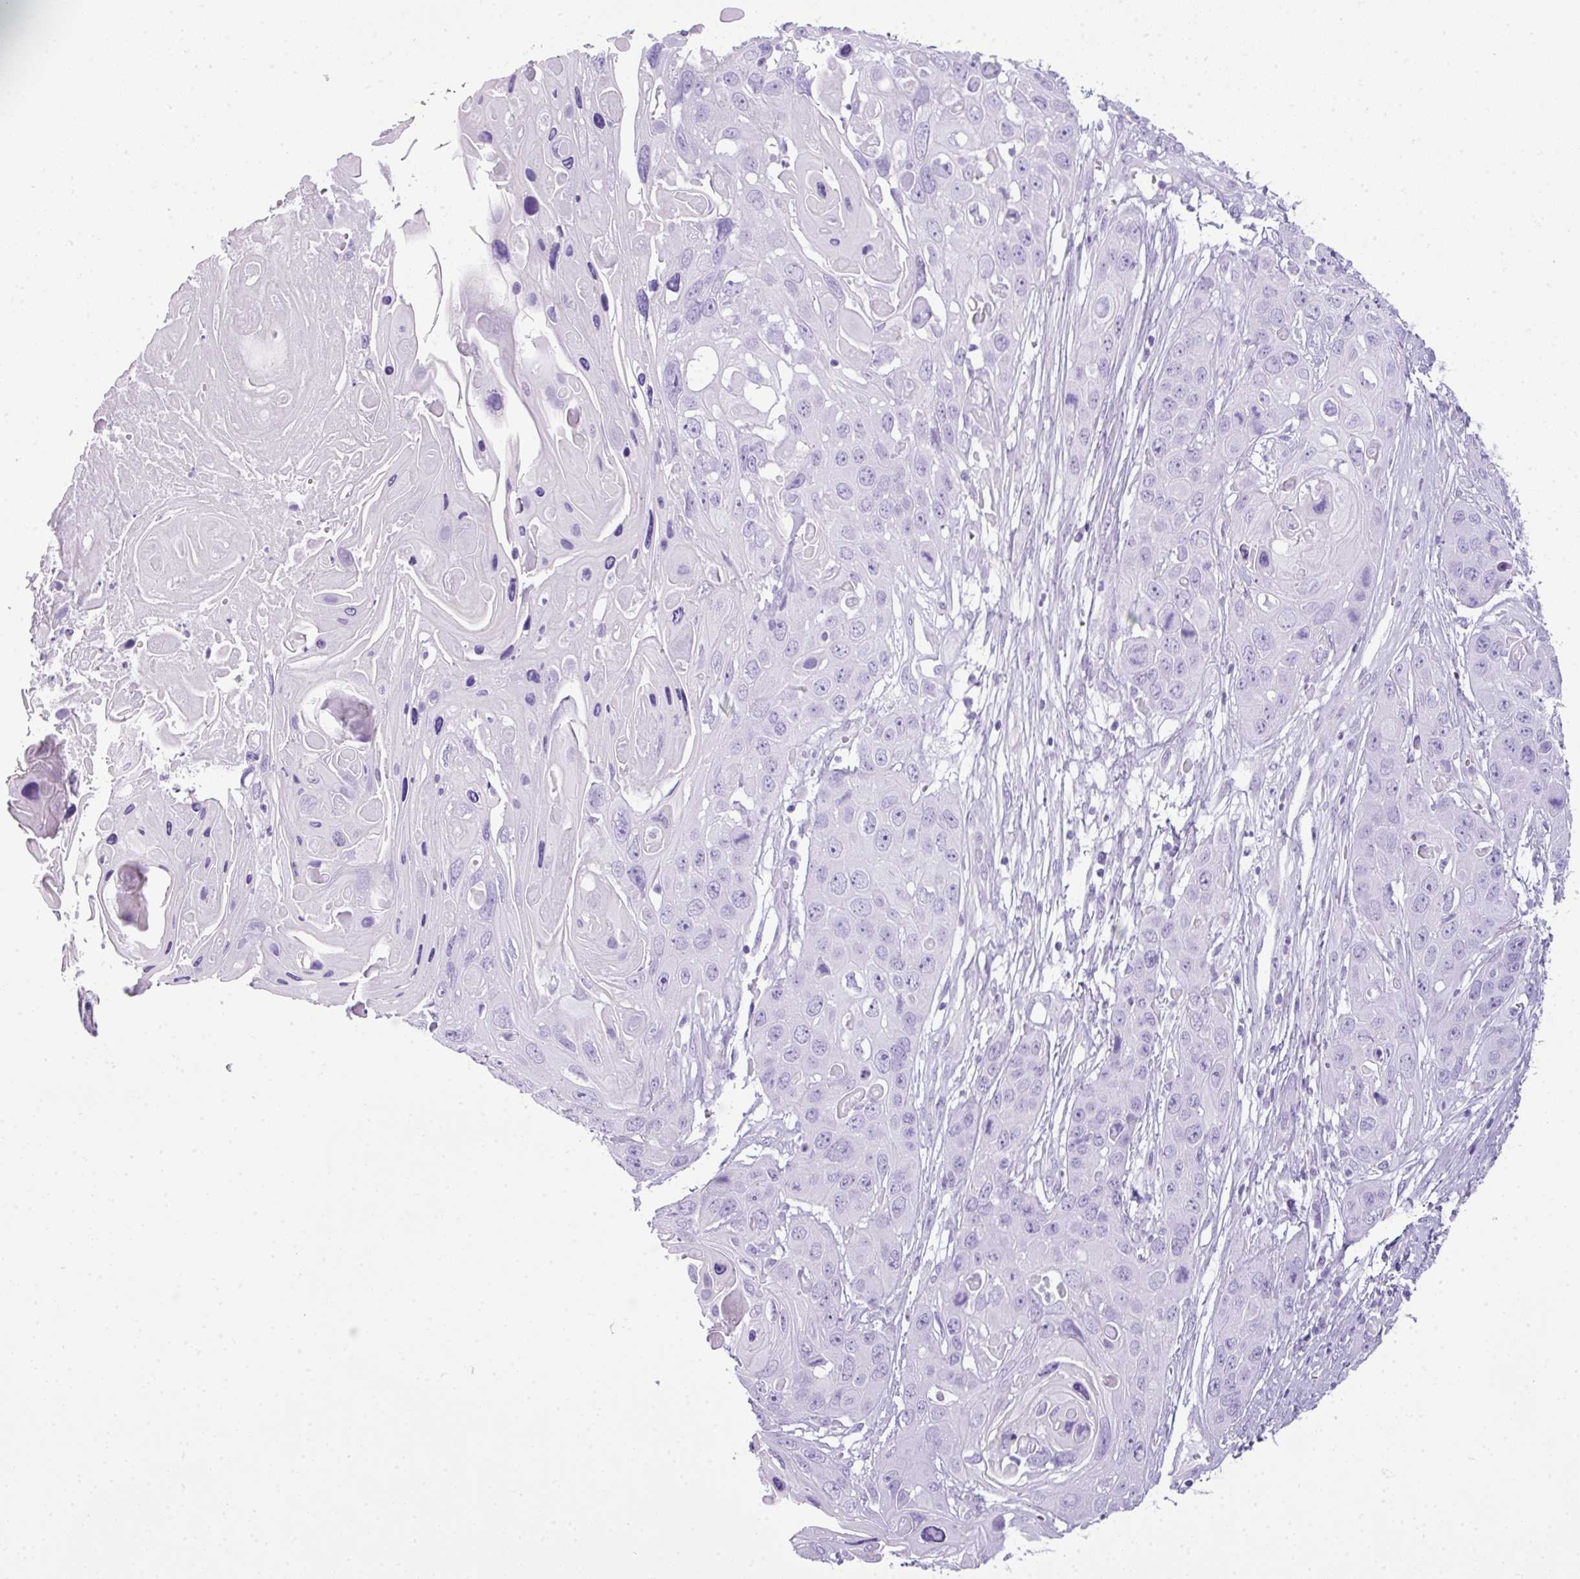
{"staining": {"intensity": "negative", "quantity": "none", "location": "none"}, "tissue": "skin cancer", "cell_type": "Tumor cells", "image_type": "cancer", "snomed": [{"axis": "morphology", "description": "Squamous cell carcinoma, NOS"}, {"axis": "topography", "description": "Skin"}], "caption": "There is no significant staining in tumor cells of skin cancer.", "gene": "TNP1", "patient": {"sex": "male", "age": 55}}